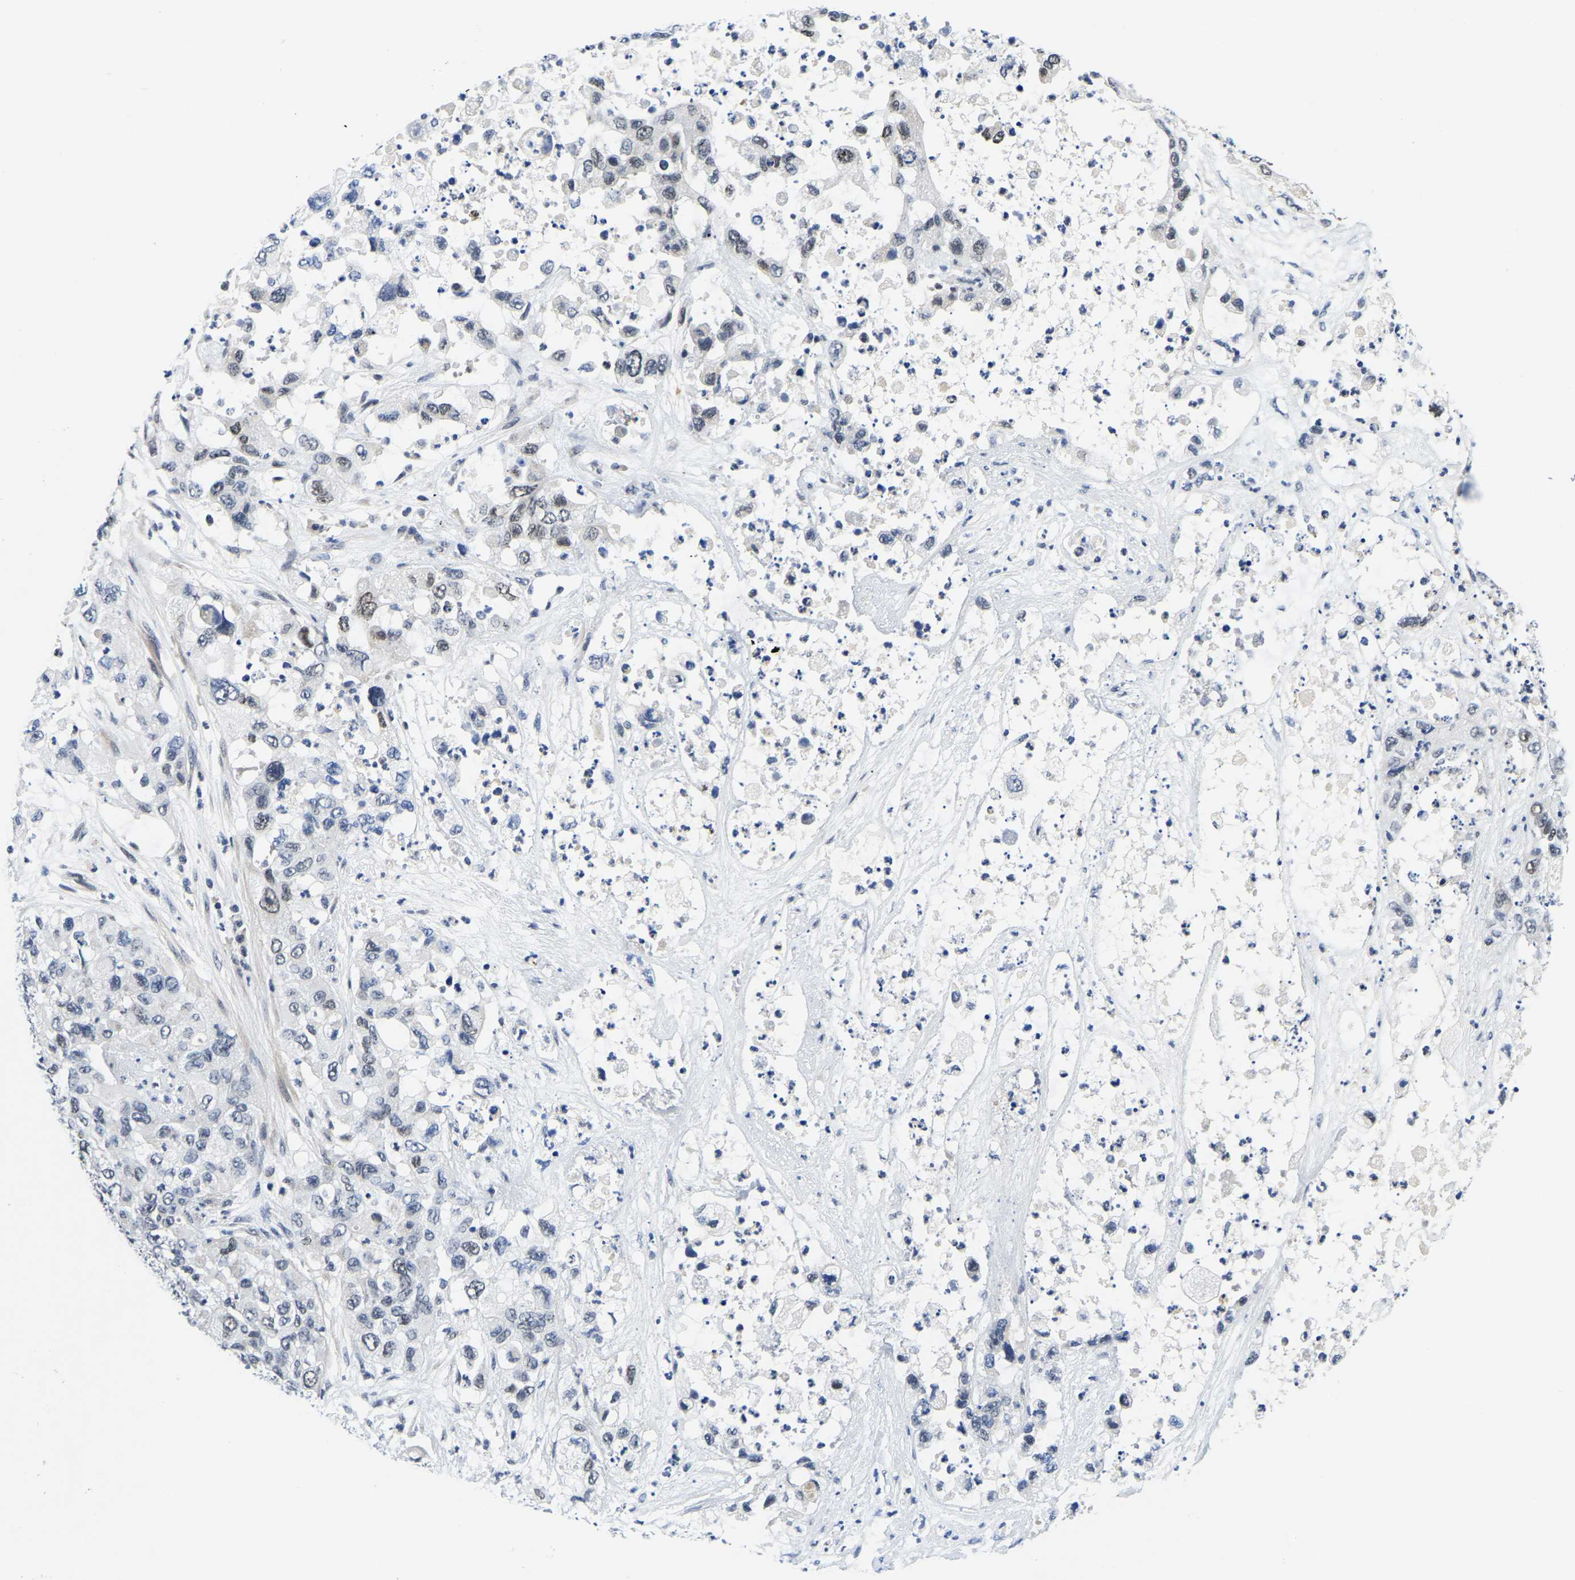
{"staining": {"intensity": "negative", "quantity": "none", "location": "none"}, "tissue": "pancreatic cancer", "cell_type": "Tumor cells", "image_type": "cancer", "snomed": [{"axis": "morphology", "description": "Adenocarcinoma, NOS"}, {"axis": "topography", "description": "Pancreas"}], "caption": "Human pancreatic adenocarcinoma stained for a protein using IHC demonstrates no staining in tumor cells.", "gene": "POLDIP3", "patient": {"sex": "female", "age": 78}}